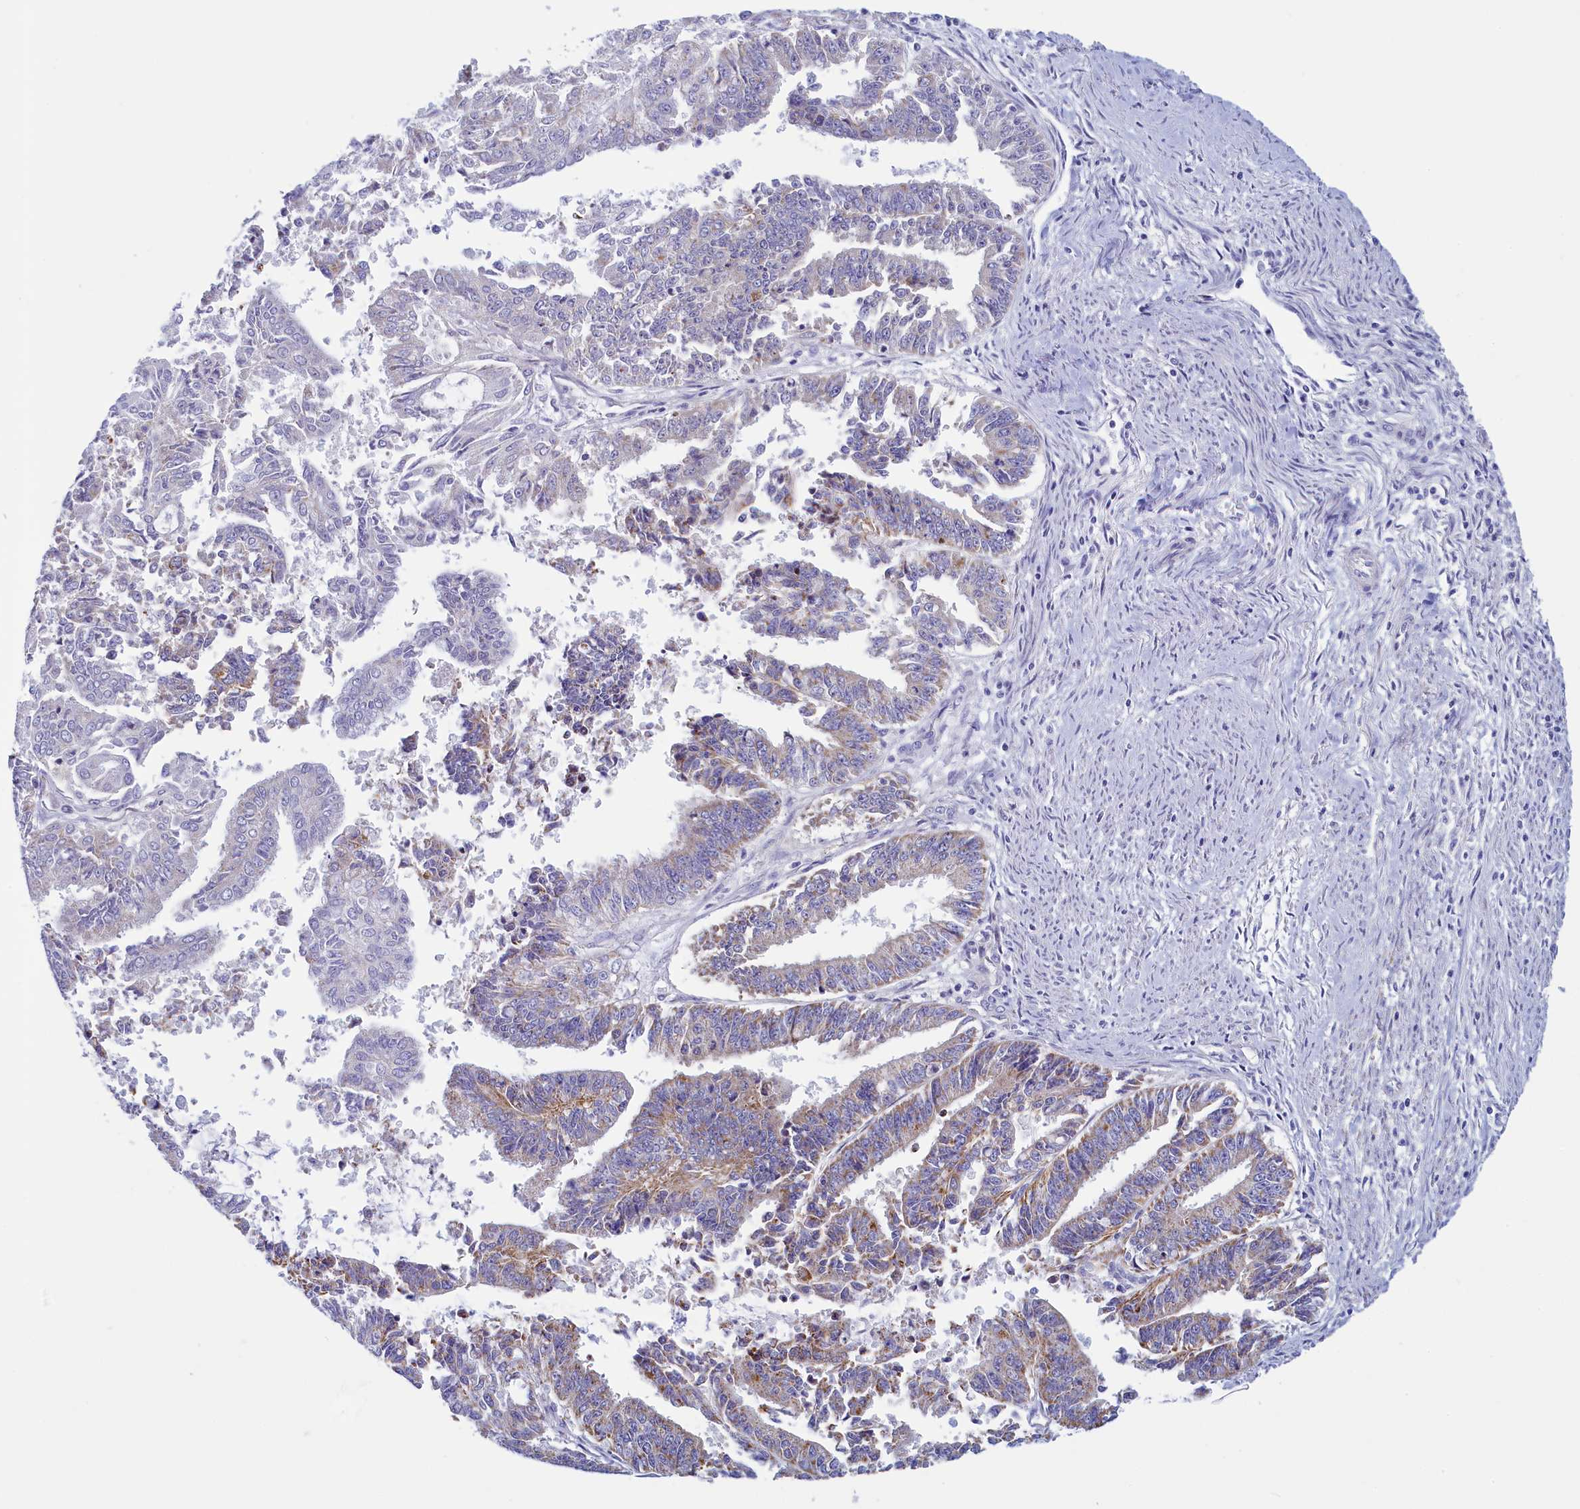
{"staining": {"intensity": "weak", "quantity": "25%-75%", "location": "cytoplasmic/membranous"}, "tissue": "endometrial cancer", "cell_type": "Tumor cells", "image_type": "cancer", "snomed": [{"axis": "morphology", "description": "Adenocarcinoma, NOS"}, {"axis": "topography", "description": "Endometrium"}], "caption": "A brown stain labels weak cytoplasmic/membranous staining of a protein in endometrial cancer (adenocarcinoma) tumor cells.", "gene": "IFT122", "patient": {"sex": "female", "age": 73}}